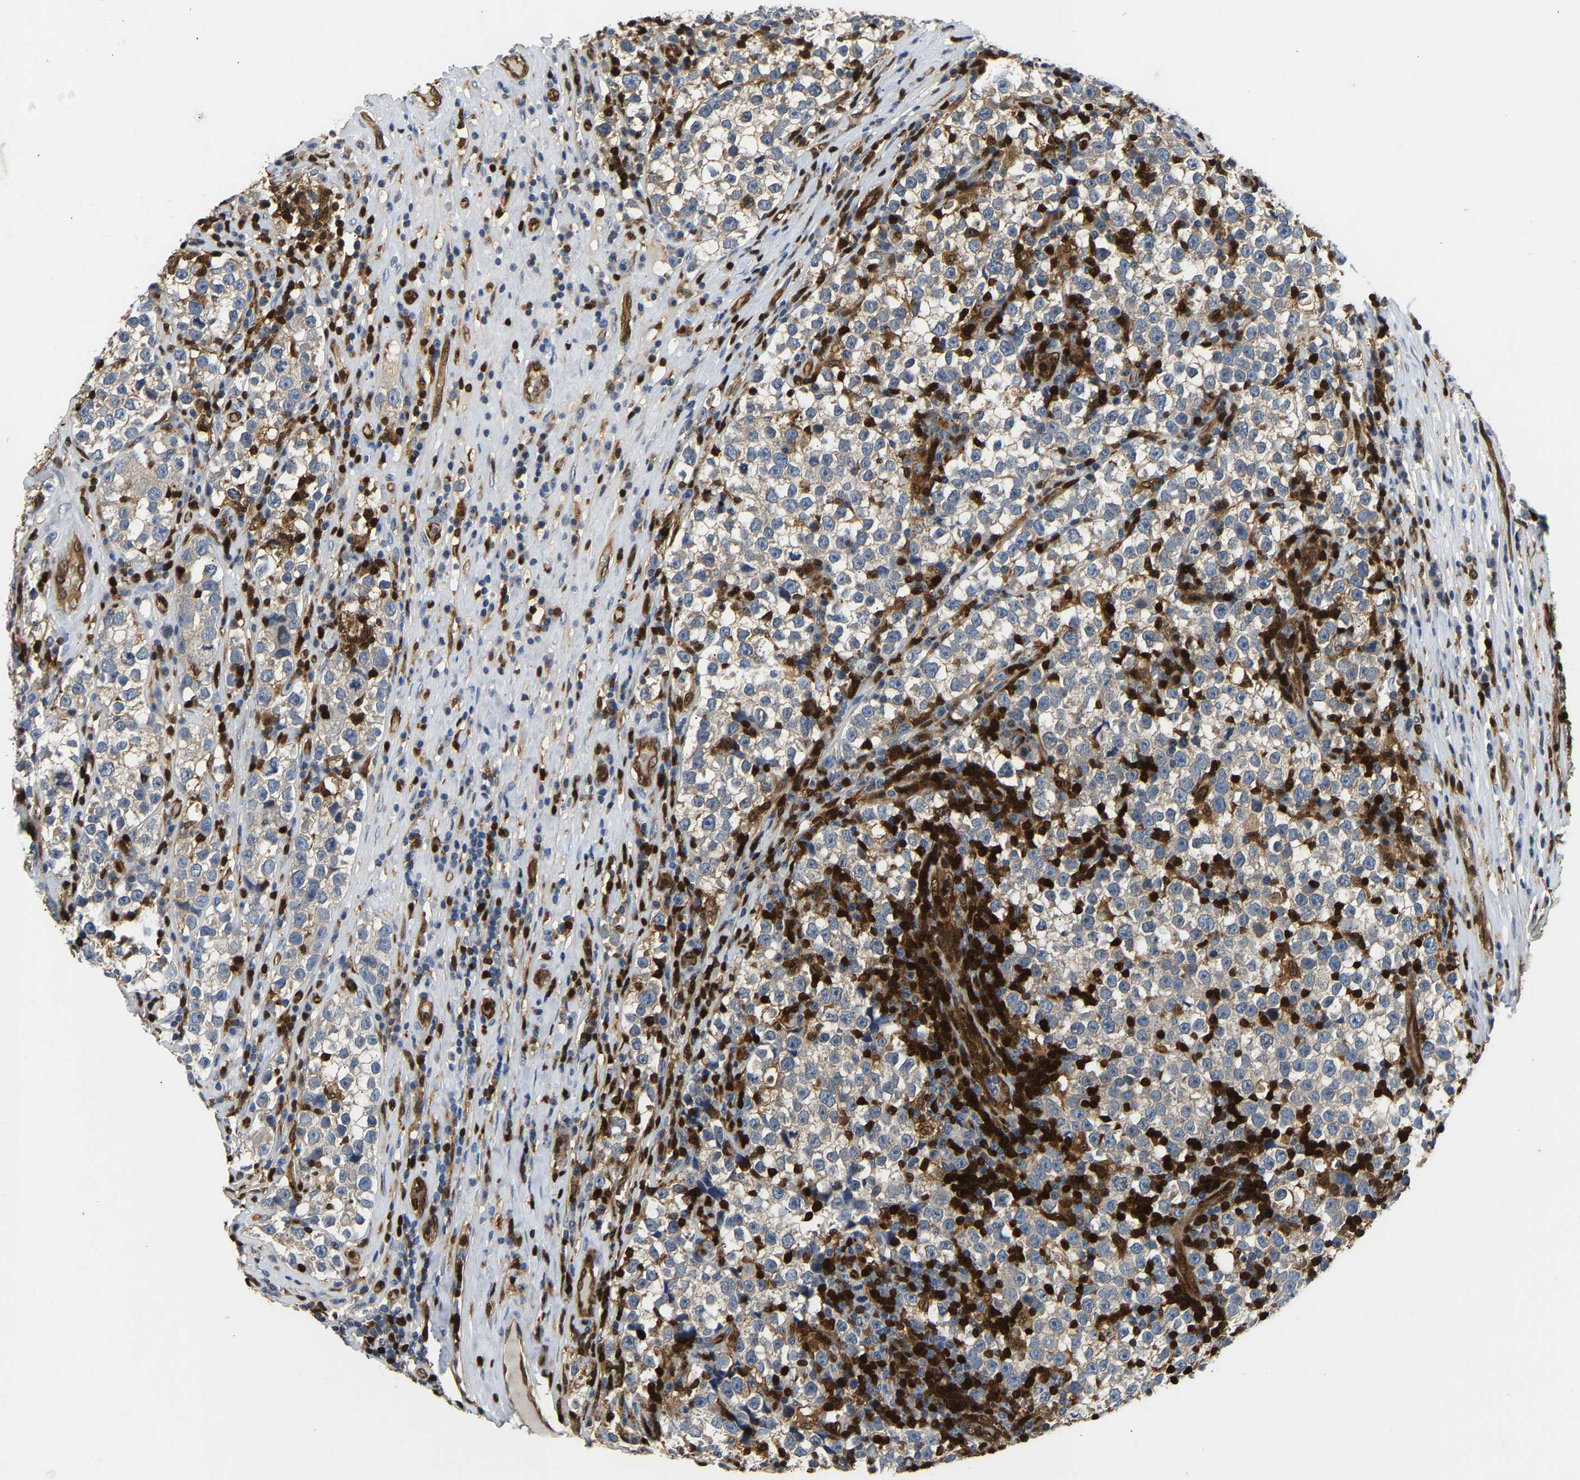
{"staining": {"intensity": "weak", "quantity": "<25%", "location": "cytoplasmic/membranous"}, "tissue": "testis cancer", "cell_type": "Tumor cells", "image_type": "cancer", "snomed": [{"axis": "morphology", "description": "Normal tissue, NOS"}, {"axis": "morphology", "description": "Seminoma, NOS"}, {"axis": "topography", "description": "Testis"}], "caption": "Tumor cells show no significant expression in testis cancer. (Stains: DAB IHC with hematoxylin counter stain, Microscopy: brightfield microscopy at high magnification).", "gene": "GIMAP7", "patient": {"sex": "male", "age": 43}}